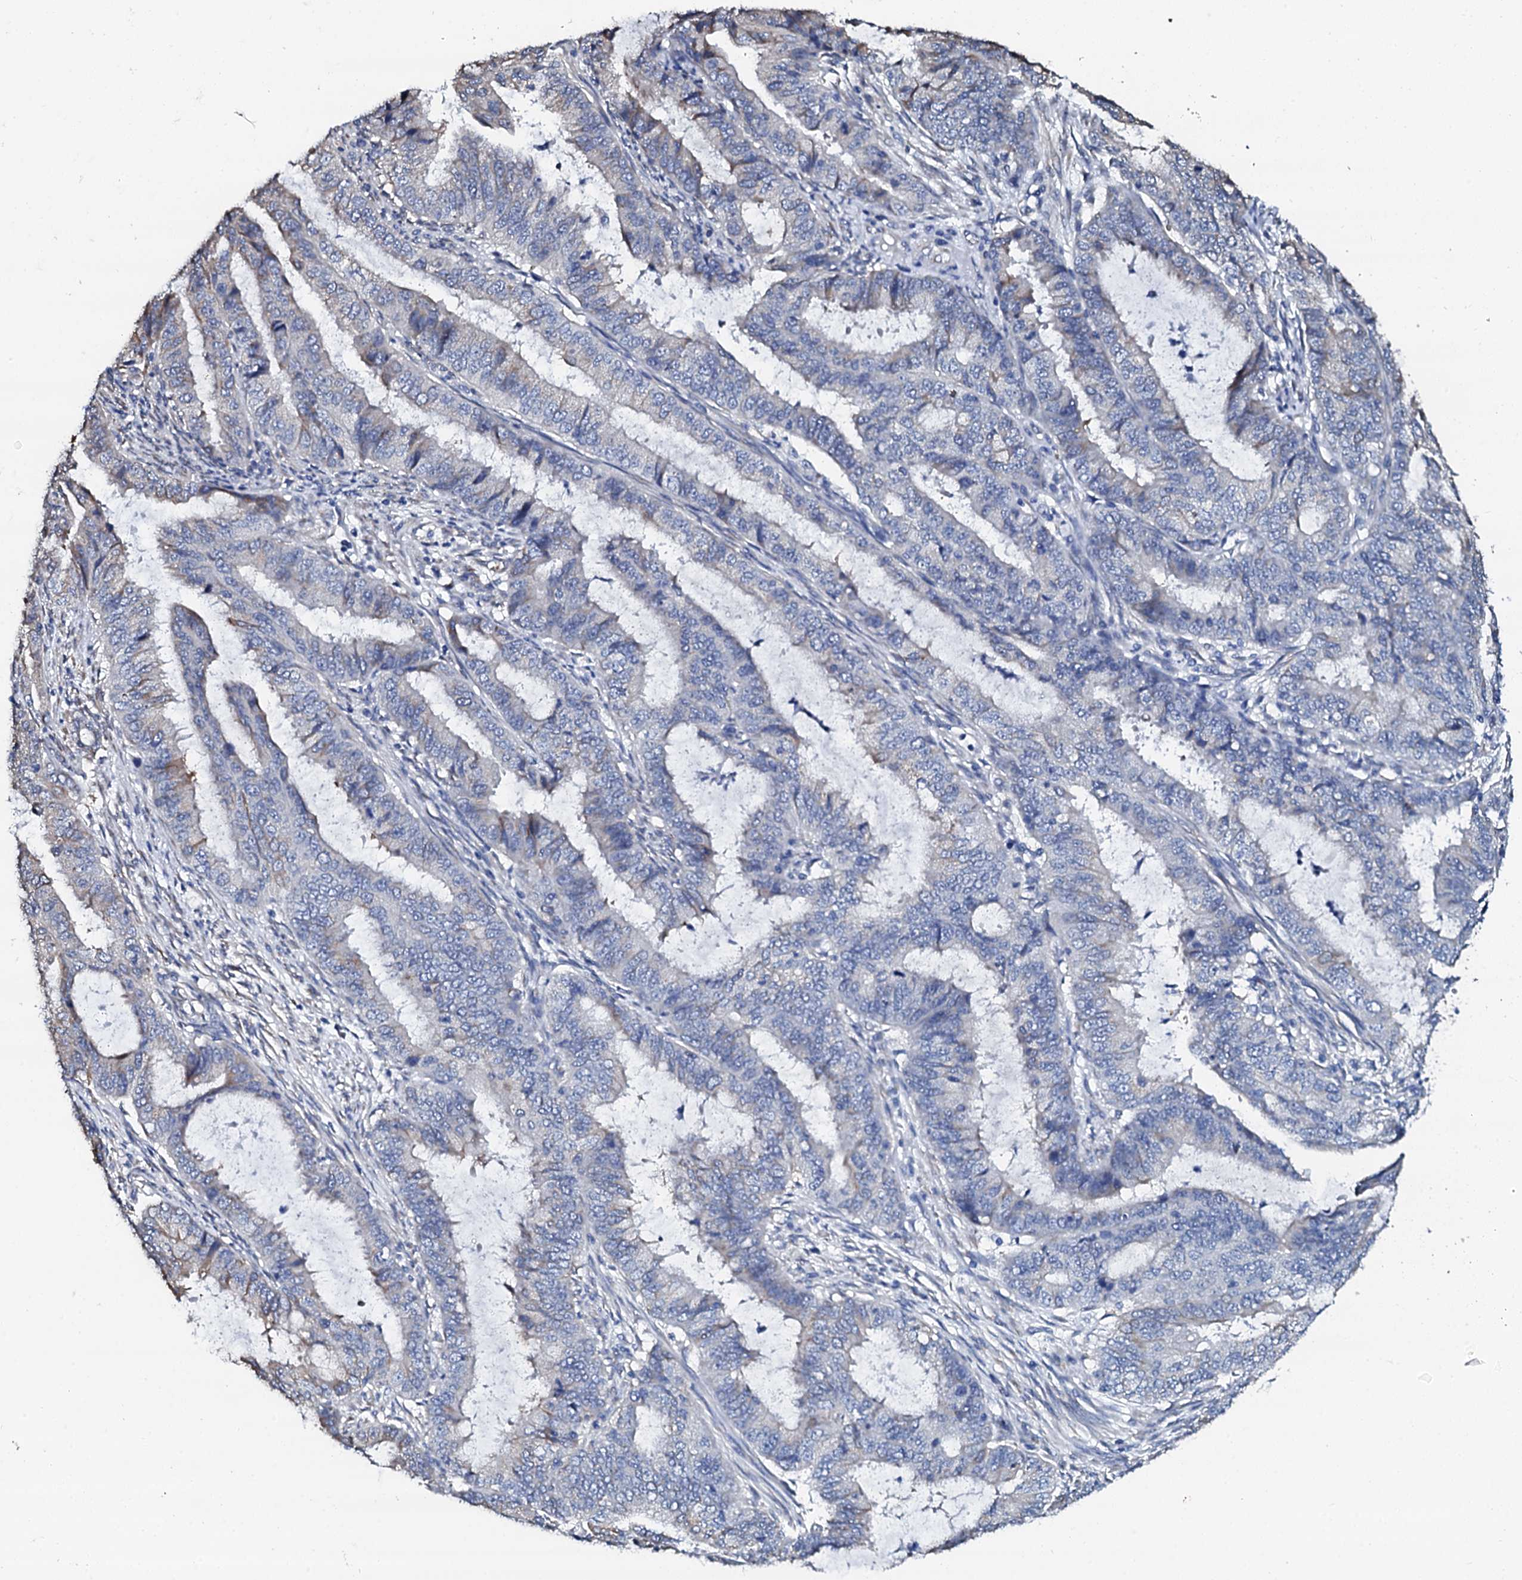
{"staining": {"intensity": "weak", "quantity": "<25%", "location": "cytoplasmic/membranous"}, "tissue": "endometrial cancer", "cell_type": "Tumor cells", "image_type": "cancer", "snomed": [{"axis": "morphology", "description": "Adenocarcinoma, NOS"}, {"axis": "topography", "description": "Endometrium"}], "caption": "Immunohistochemistry (IHC) of human endometrial cancer shows no staining in tumor cells.", "gene": "AKAP3", "patient": {"sex": "female", "age": 51}}